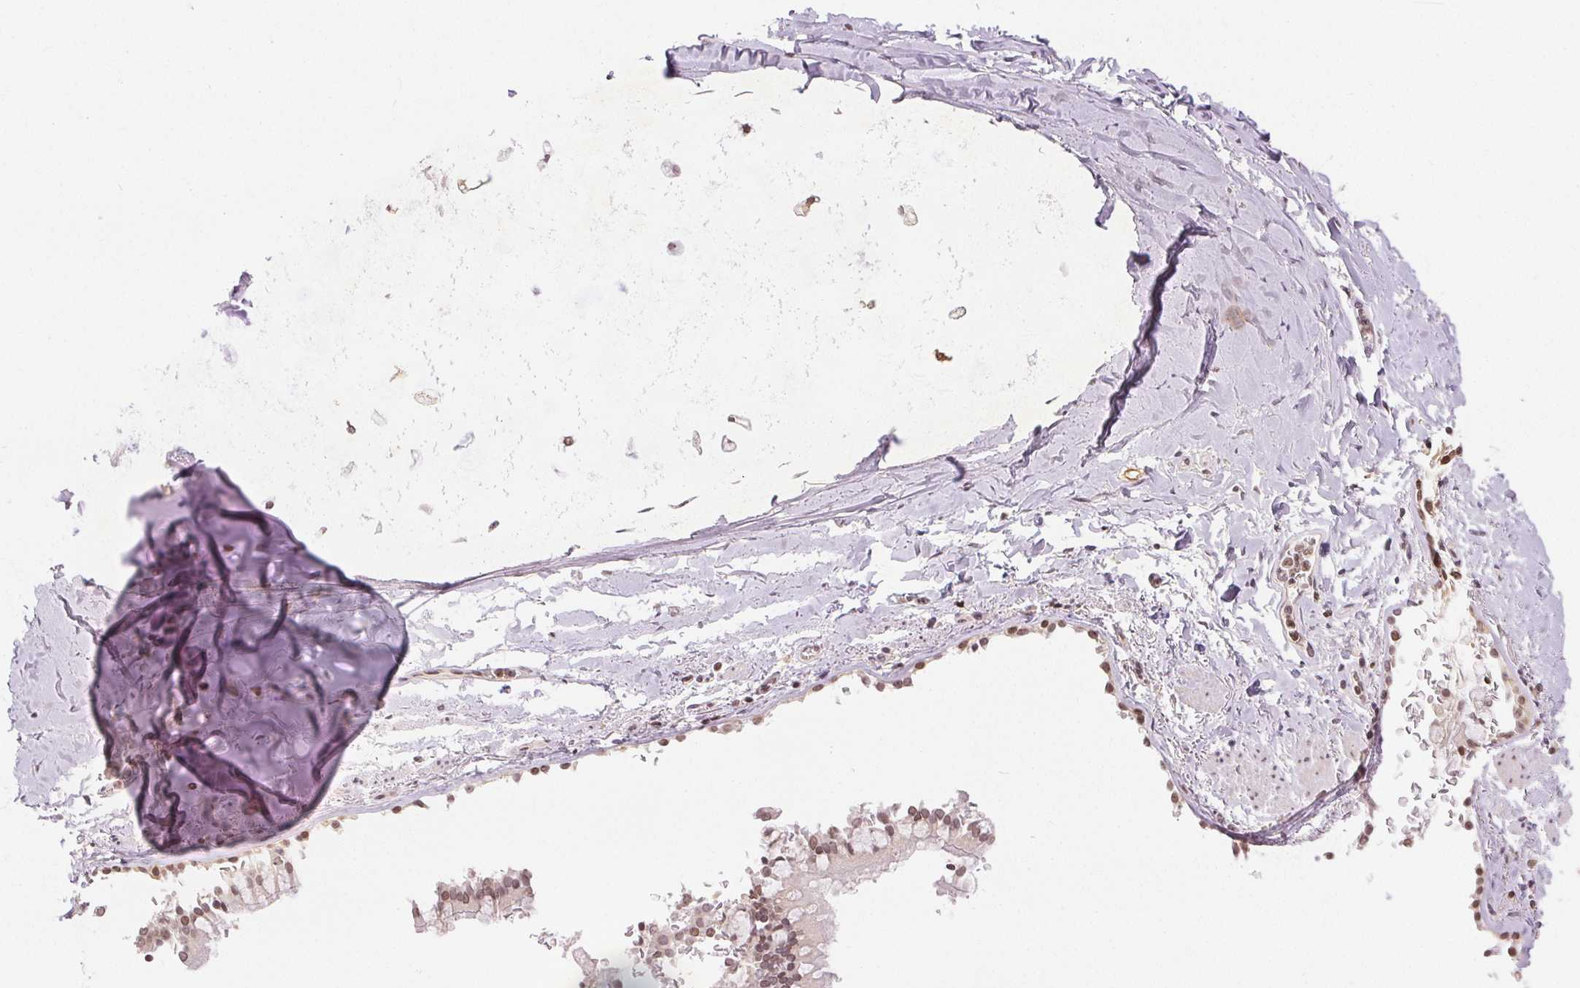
{"staining": {"intensity": "moderate", "quantity": ">75%", "location": "nuclear"}, "tissue": "soft tissue", "cell_type": "Chondrocytes", "image_type": "normal", "snomed": [{"axis": "morphology", "description": "Normal tissue, NOS"}, {"axis": "topography", "description": "Cartilage tissue"}, {"axis": "topography", "description": "Bronchus"}, {"axis": "topography", "description": "Peripheral nerve tissue"}], "caption": "Immunohistochemistry (IHC) micrograph of normal soft tissue: human soft tissue stained using IHC reveals medium levels of moderate protein expression localized specifically in the nuclear of chondrocytes, appearing as a nuclear brown color.", "gene": "DEK", "patient": {"sex": "male", "age": 67}}